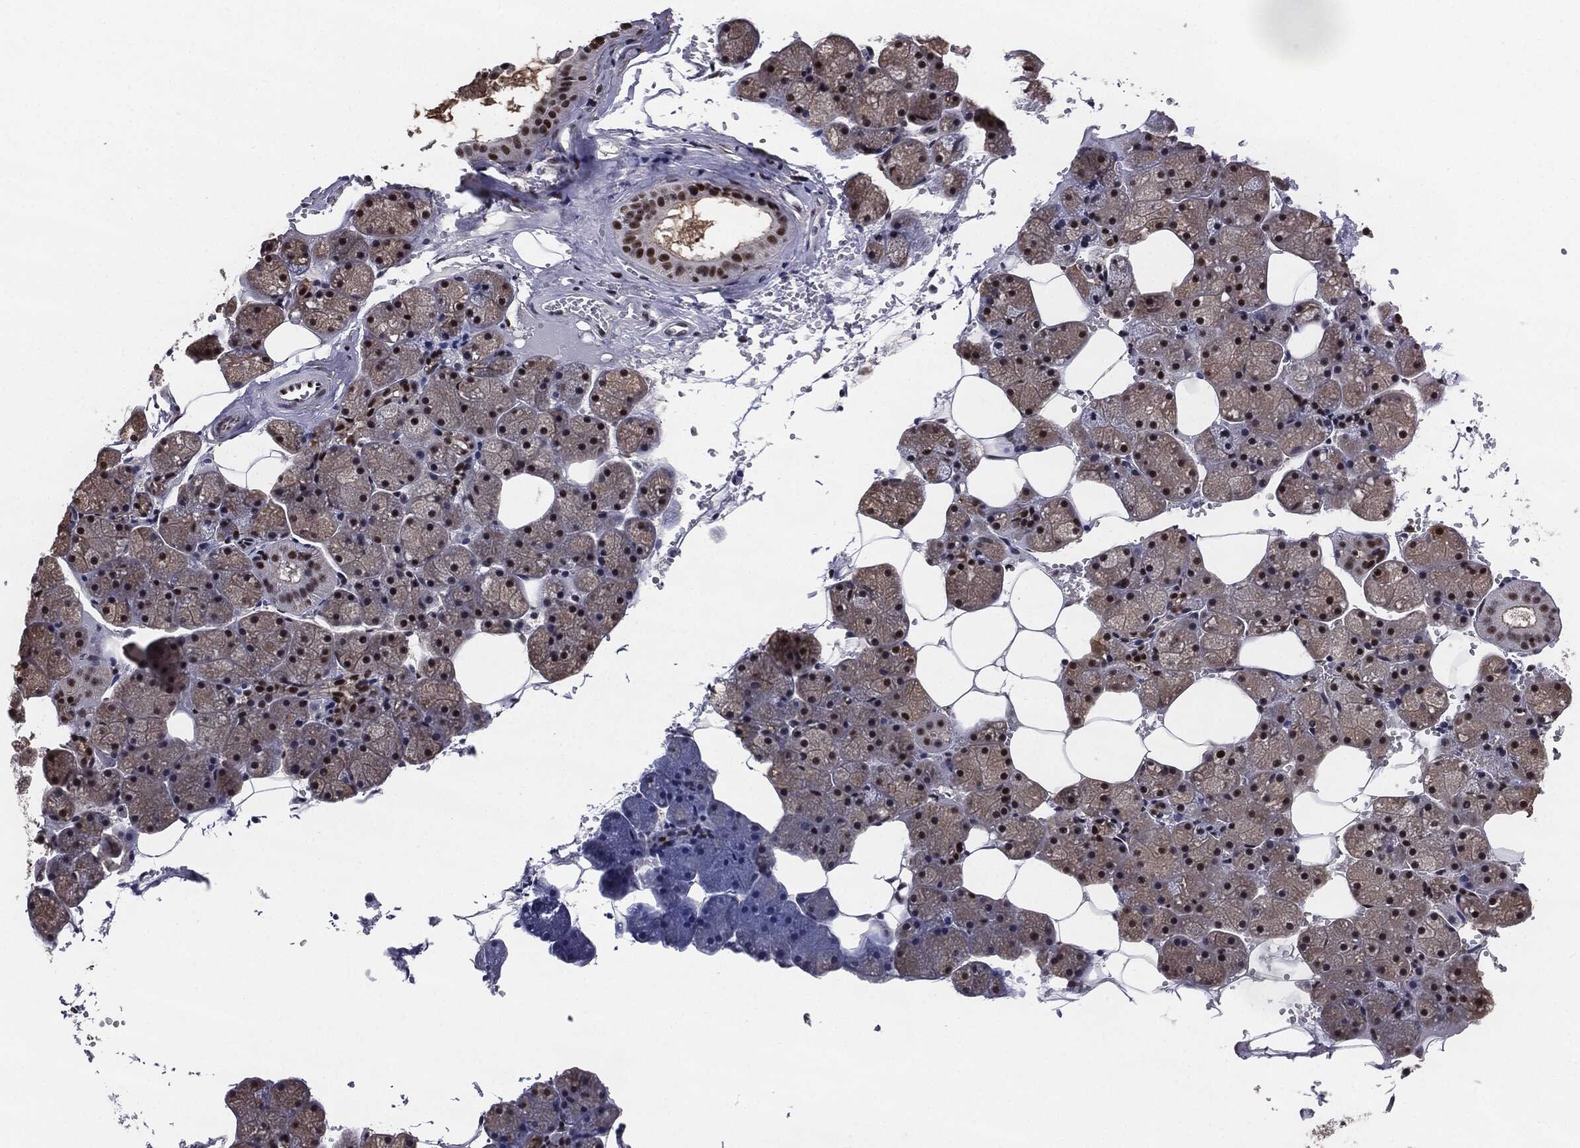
{"staining": {"intensity": "strong", "quantity": "25%-75%", "location": "nuclear"}, "tissue": "salivary gland", "cell_type": "Glandular cells", "image_type": "normal", "snomed": [{"axis": "morphology", "description": "Normal tissue, NOS"}, {"axis": "topography", "description": "Salivary gland"}], "caption": "Human salivary gland stained with a brown dye exhibits strong nuclear positive staining in approximately 25%-75% of glandular cells.", "gene": "JUN", "patient": {"sex": "male", "age": 38}}